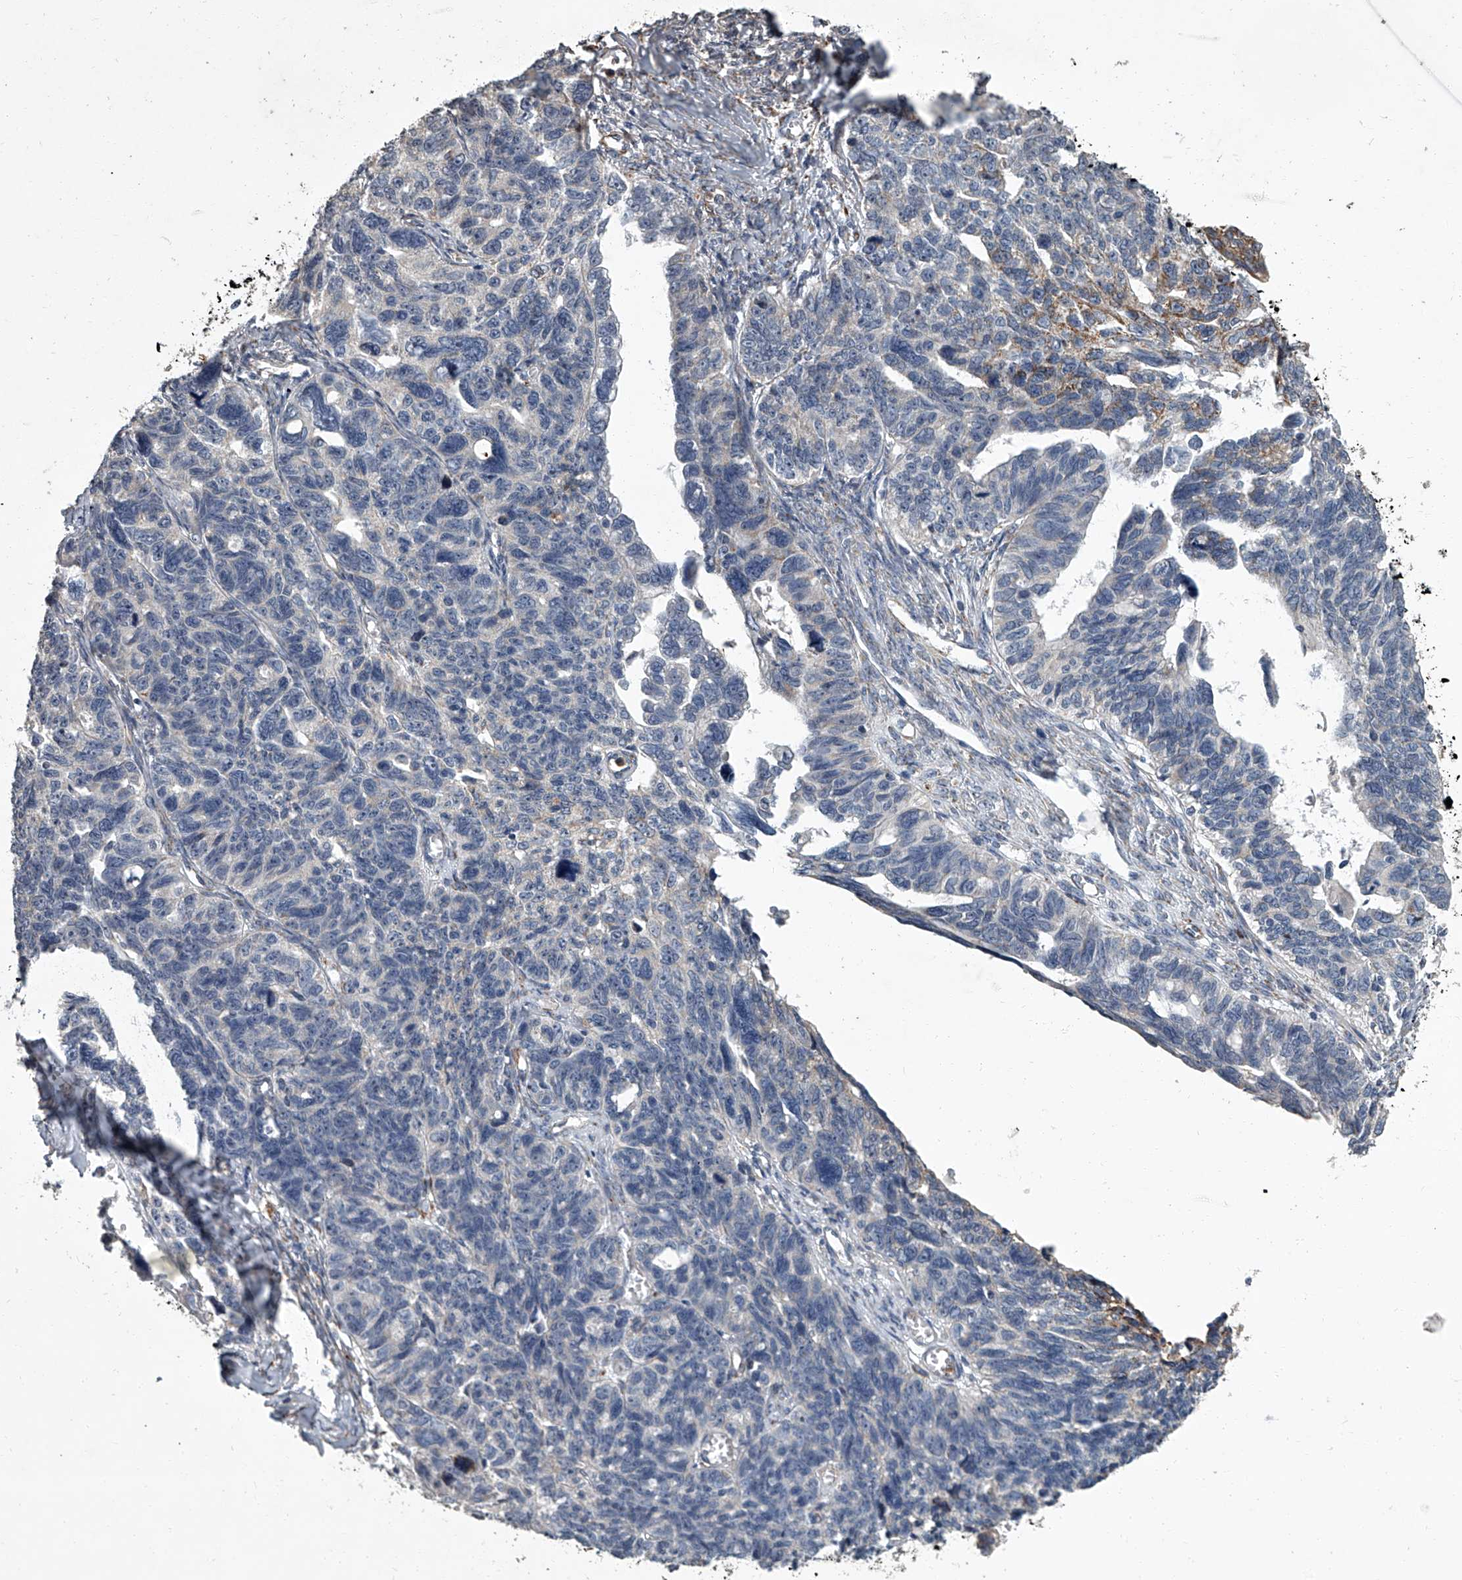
{"staining": {"intensity": "moderate", "quantity": "<25%", "location": "cytoplasmic/membranous"}, "tissue": "ovarian cancer", "cell_type": "Tumor cells", "image_type": "cancer", "snomed": [{"axis": "morphology", "description": "Cystadenocarcinoma, serous, NOS"}, {"axis": "topography", "description": "Ovary"}], "caption": "An immunohistochemistry image of tumor tissue is shown. Protein staining in brown highlights moderate cytoplasmic/membranous positivity in ovarian serous cystadenocarcinoma within tumor cells.", "gene": "SIRT4", "patient": {"sex": "female", "age": 79}}